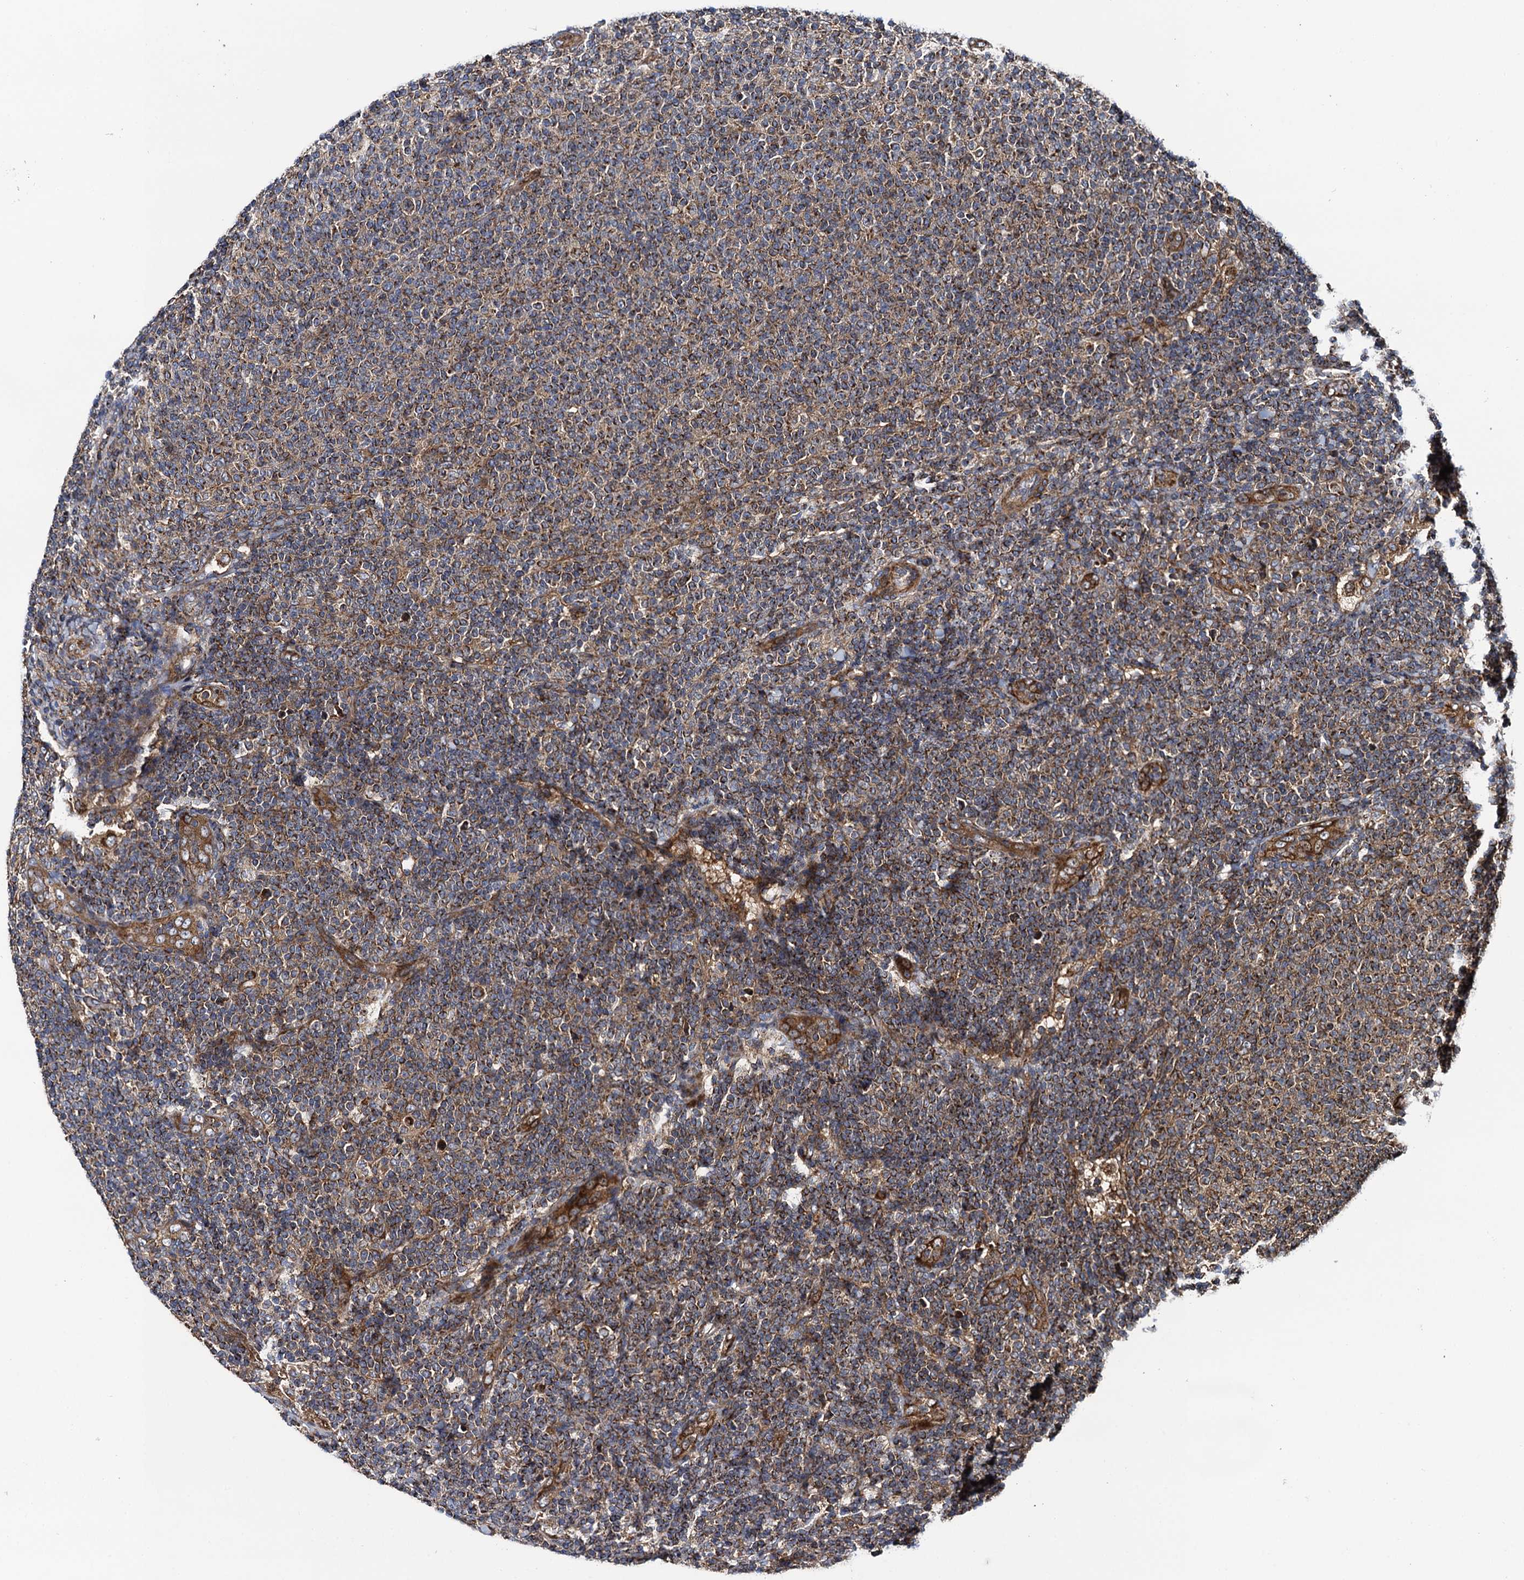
{"staining": {"intensity": "moderate", "quantity": ">75%", "location": "cytoplasmic/membranous"}, "tissue": "lymphoma", "cell_type": "Tumor cells", "image_type": "cancer", "snomed": [{"axis": "morphology", "description": "Malignant lymphoma, non-Hodgkin's type, Low grade"}, {"axis": "topography", "description": "Lymph node"}], "caption": "Immunohistochemical staining of human lymphoma shows medium levels of moderate cytoplasmic/membranous protein staining in about >75% of tumor cells.", "gene": "NEK1", "patient": {"sex": "male", "age": 66}}